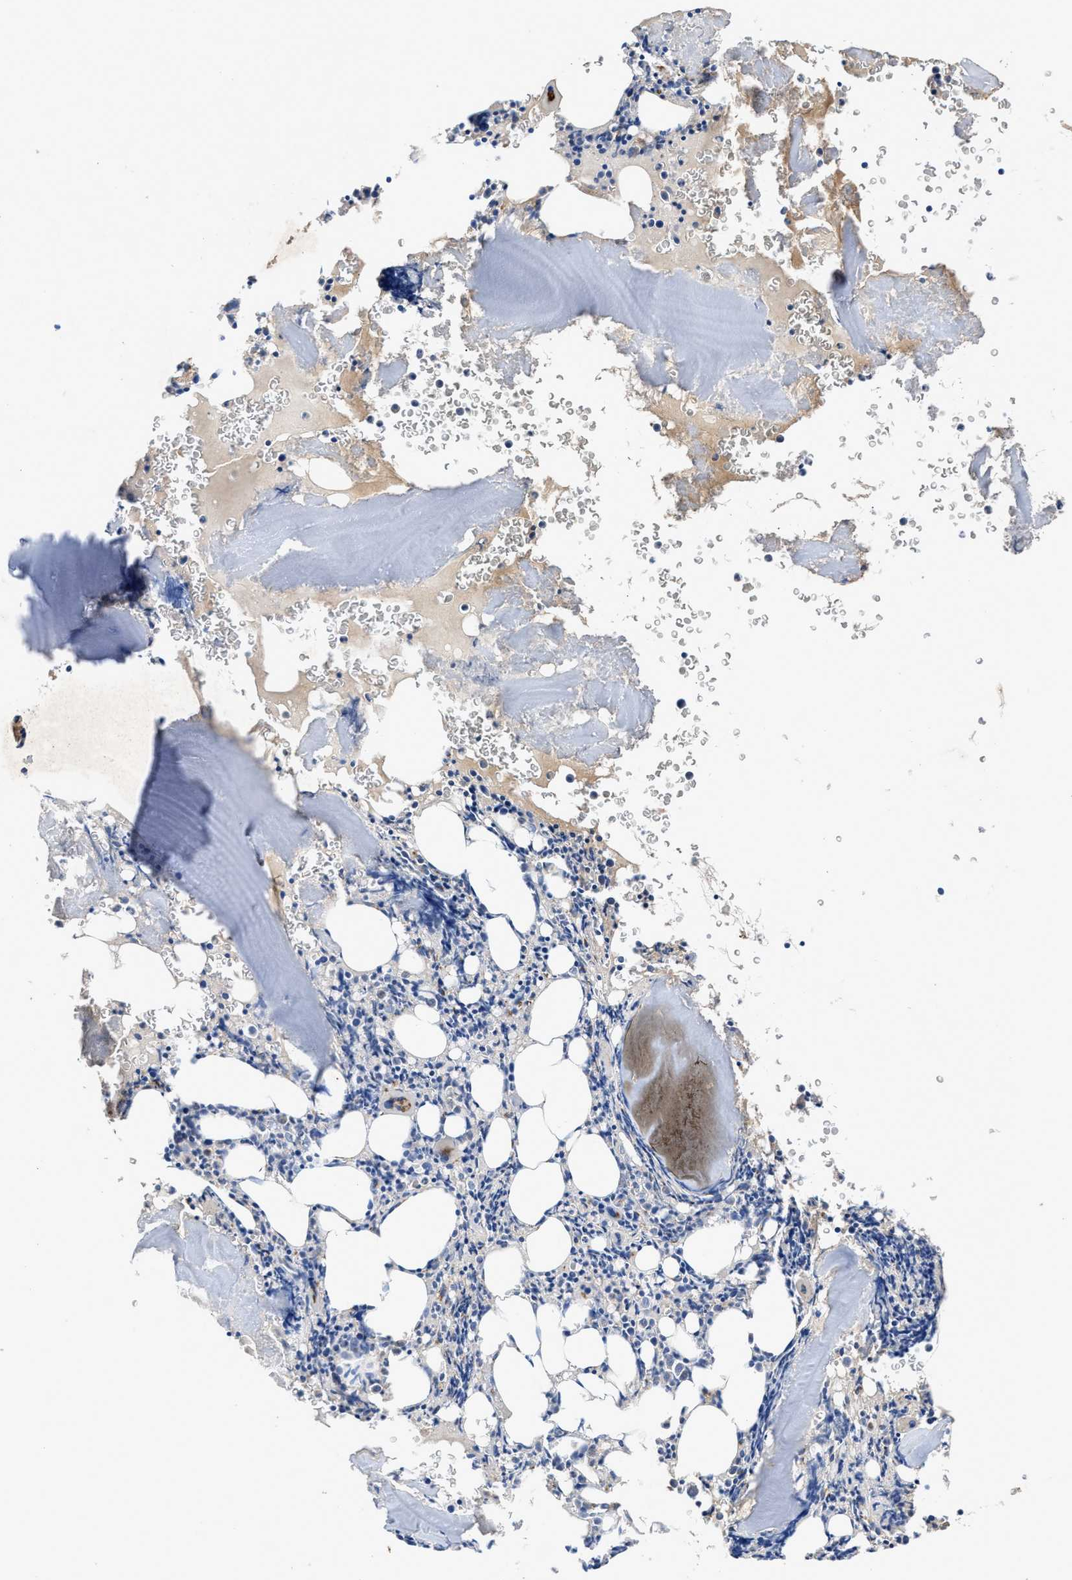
{"staining": {"intensity": "negative", "quantity": "none", "location": "none"}, "tissue": "bone marrow", "cell_type": "Hematopoietic cells", "image_type": "normal", "snomed": [{"axis": "morphology", "description": "Normal tissue, NOS"}, {"axis": "morphology", "description": "Inflammation, NOS"}, {"axis": "topography", "description": "Bone marrow"}], "caption": "The image reveals no significant staining in hematopoietic cells of bone marrow.", "gene": "SIK2", "patient": {"sex": "male", "age": 37}}